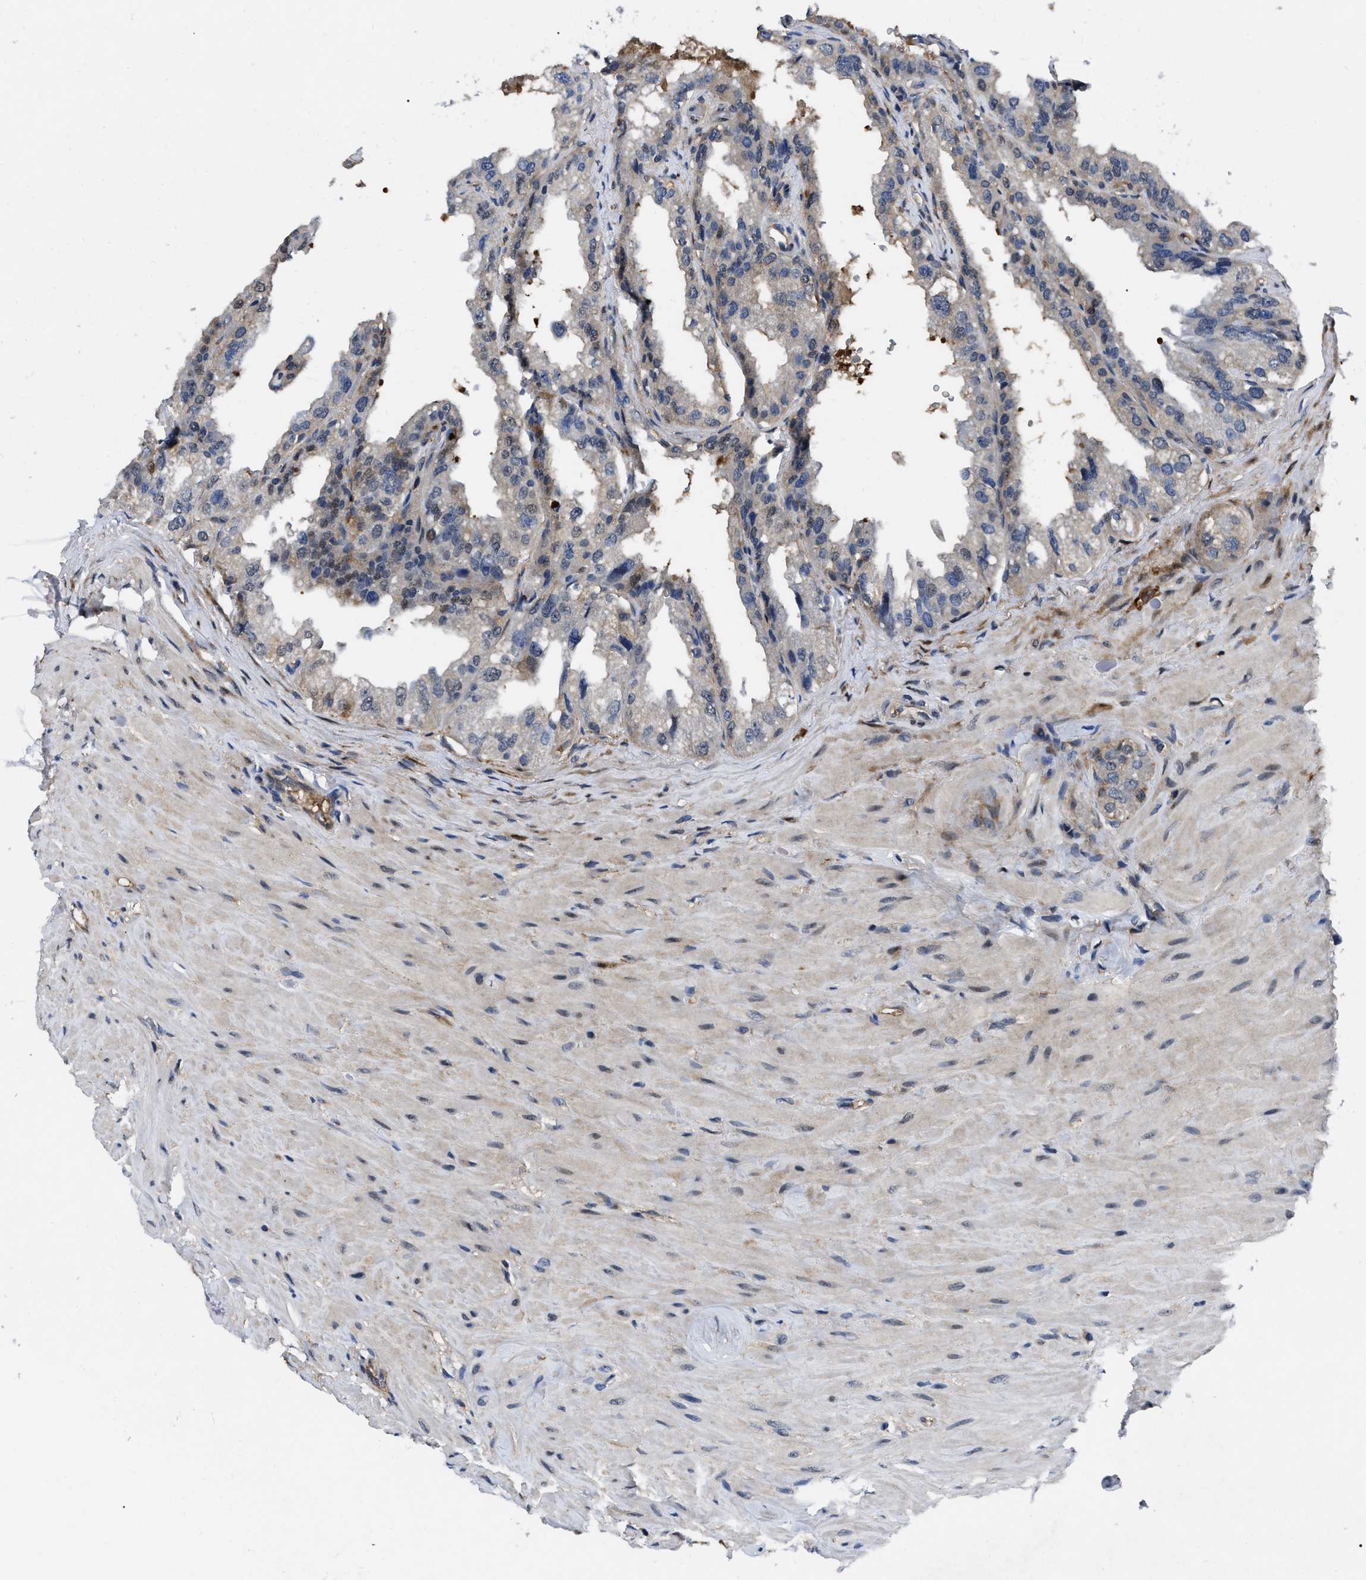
{"staining": {"intensity": "moderate", "quantity": "25%-75%", "location": "cytoplasmic/membranous"}, "tissue": "seminal vesicle", "cell_type": "Glandular cells", "image_type": "normal", "snomed": [{"axis": "morphology", "description": "Normal tissue, NOS"}, {"axis": "topography", "description": "Seminal veicle"}], "caption": "Immunohistochemistry (DAB) staining of unremarkable human seminal vesicle exhibits moderate cytoplasmic/membranous protein staining in about 25%-75% of glandular cells. (Stains: DAB in brown, nuclei in blue, Microscopy: brightfield microscopy at high magnification).", "gene": "GET4", "patient": {"sex": "male", "age": 68}}